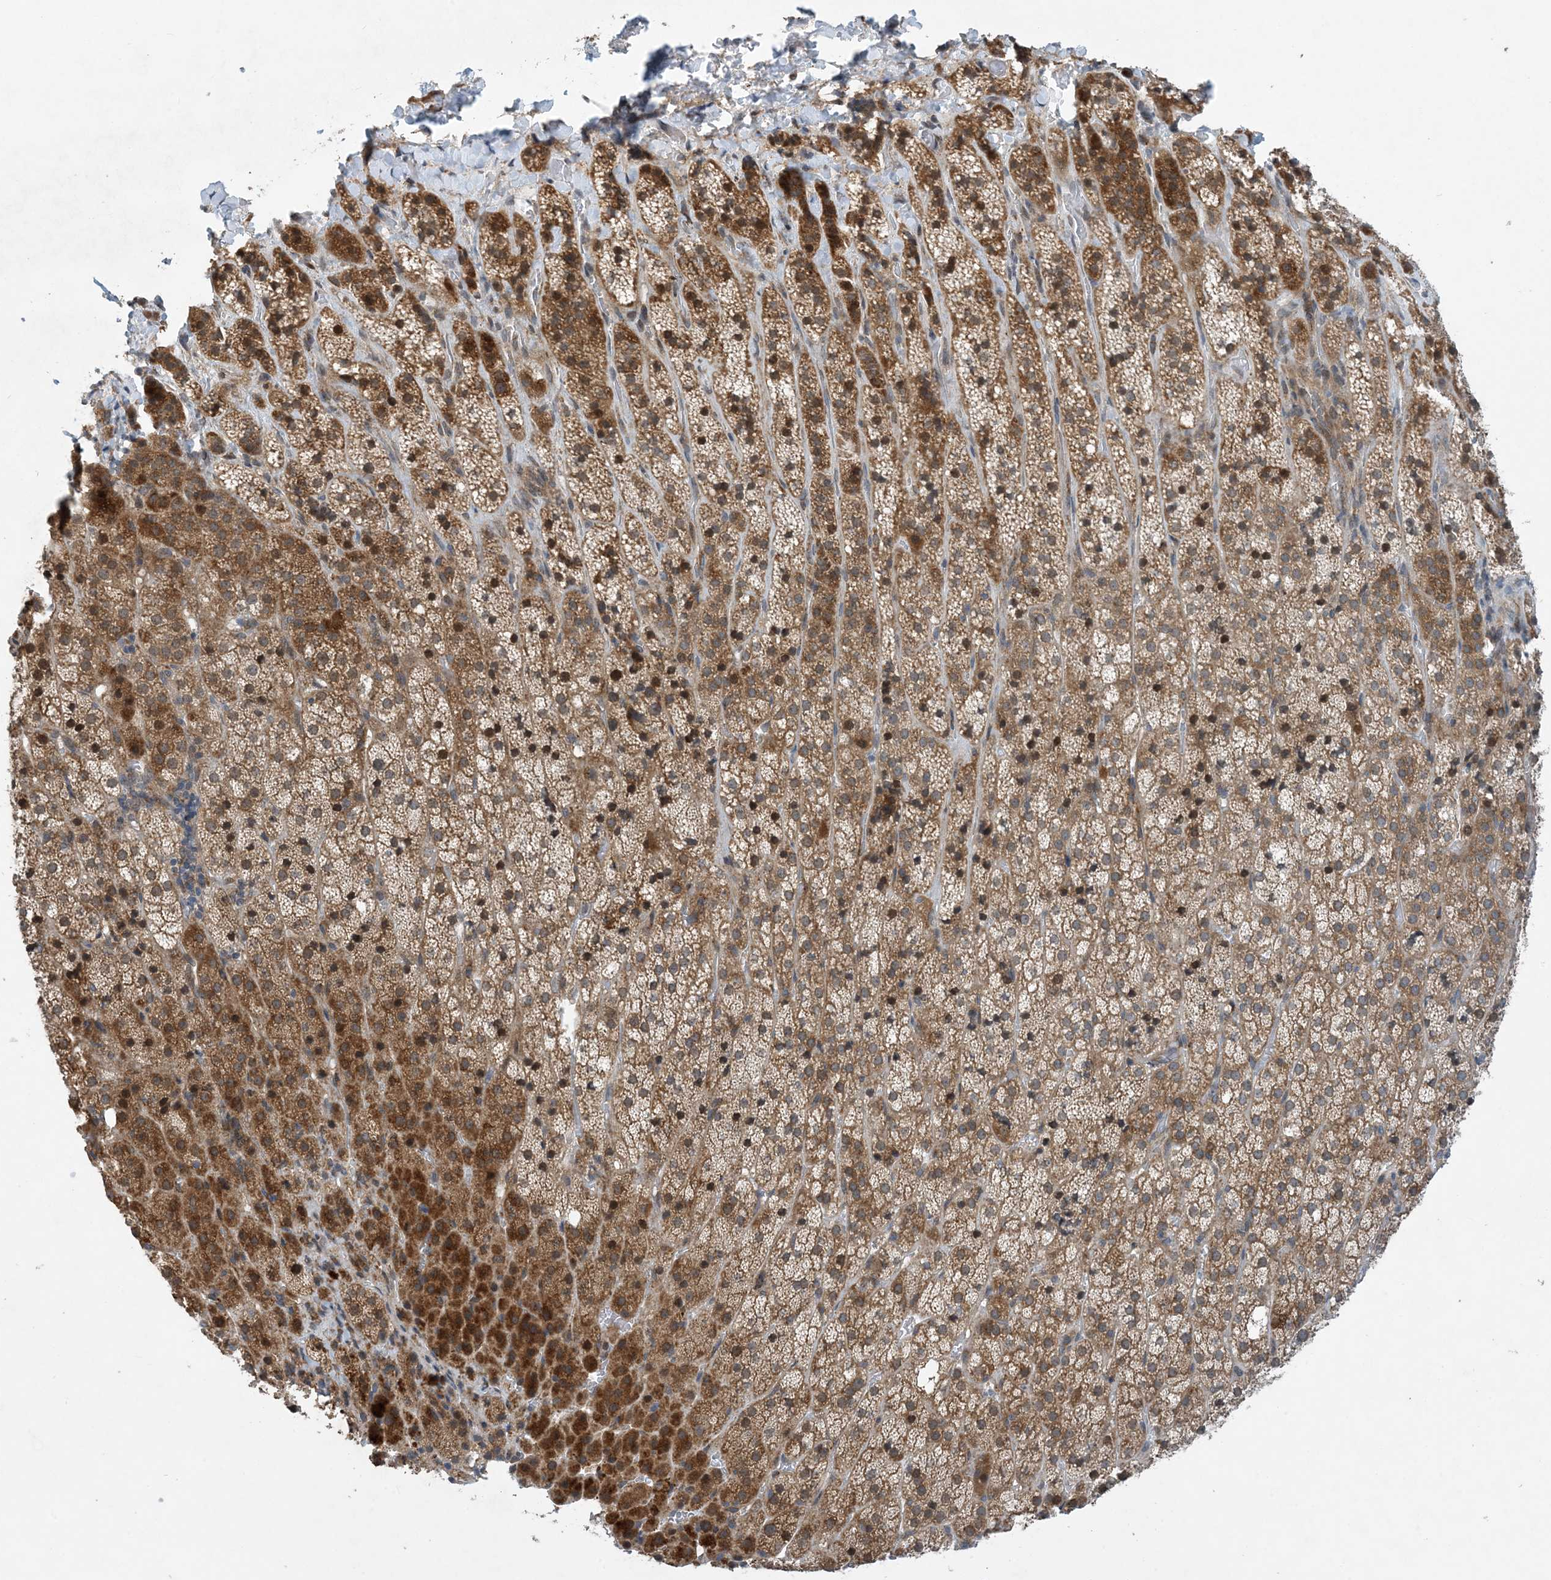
{"staining": {"intensity": "moderate", "quantity": "25%-75%", "location": "cytoplasmic/membranous"}, "tissue": "adrenal gland", "cell_type": "Glandular cells", "image_type": "normal", "snomed": [{"axis": "morphology", "description": "Normal tissue, NOS"}, {"axis": "topography", "description": "Adrenal gland"}], "caption": "A high-resolution micrograph shows immunohistochemistry (IHC) staining of unremarkable adrenal gland, which exhibits moderate cytoplasmic/membranous positivity in about 25%-75% of glandular cells.", "gene": "PHOSPHO2", "patient": {"sex": "female", "age": 57}}